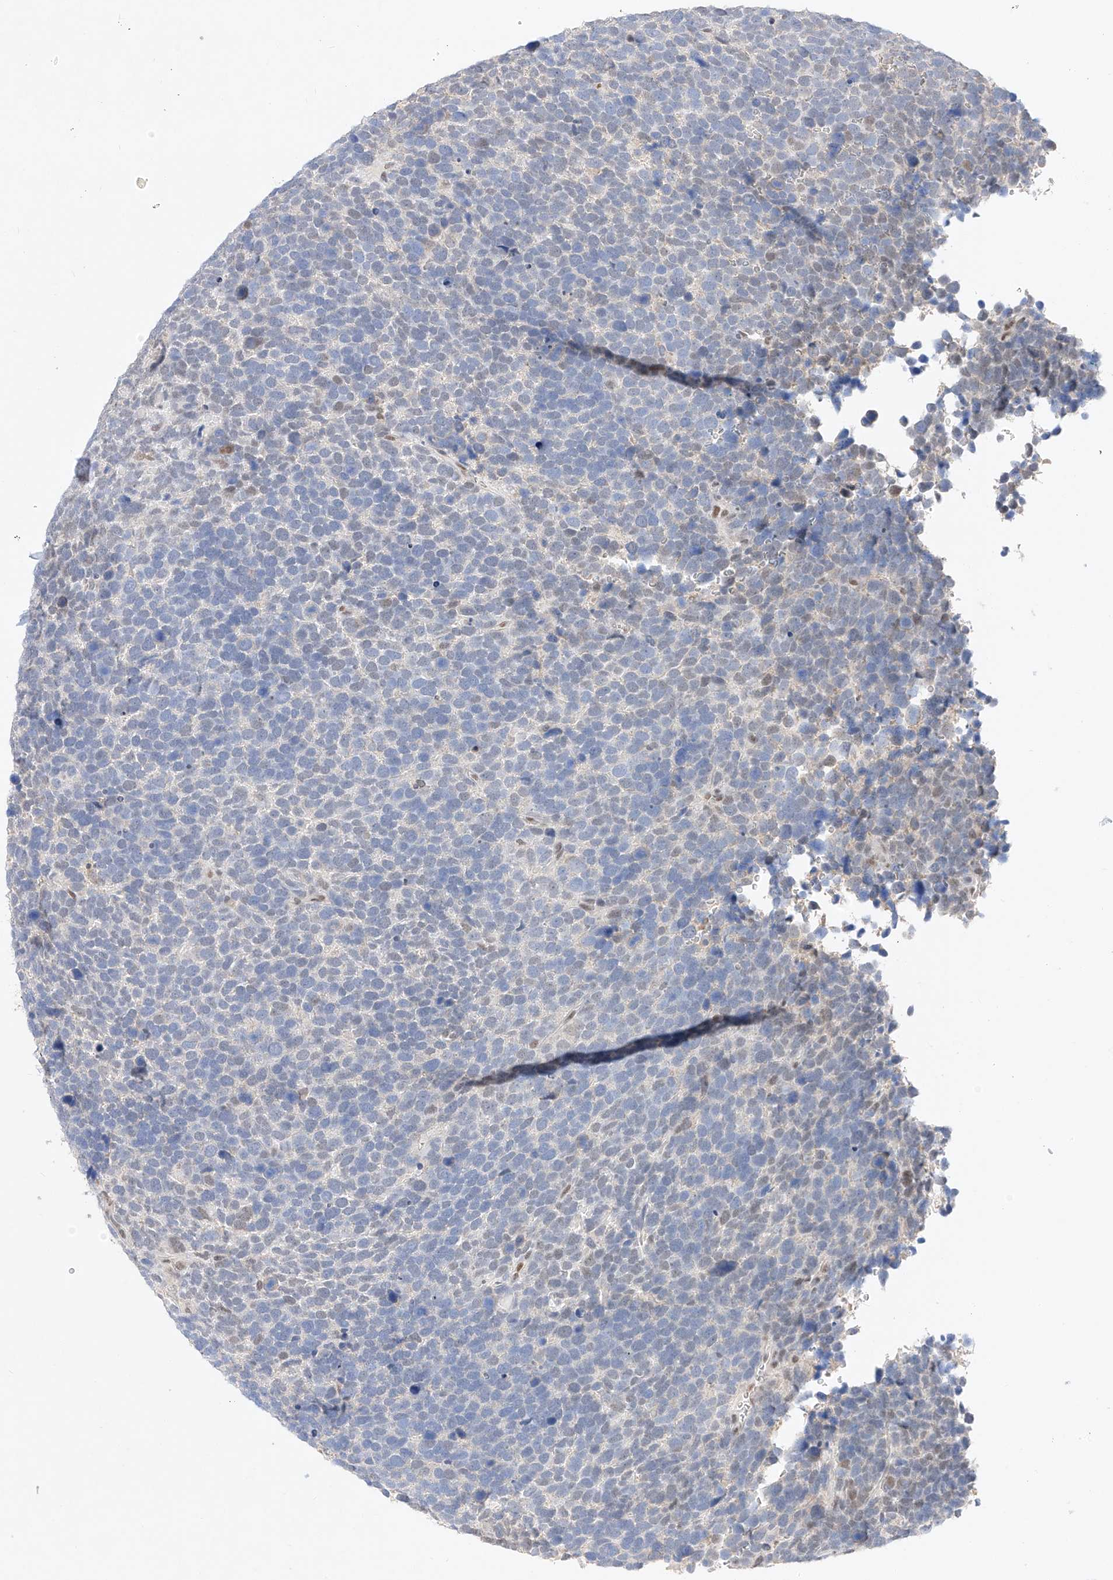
{"staining": {"intensity": "negative", "quantity": "none", "location": "none"}, "tissue": "urothelial cancer", "cell_type": "Tumor cells", "image_type": "cancer", "snomed": [{"axis": "morphology", "description": "Urothelial carcinoma, High grade"}, {"axis": "topography", "description": "Urinary bladder"}], "caption": "The micrograph exhibits no staining of tumor cells in urothelial cancer.", "gene": "KCNJ1", "patient": {"sex": "female", "age": 82}}